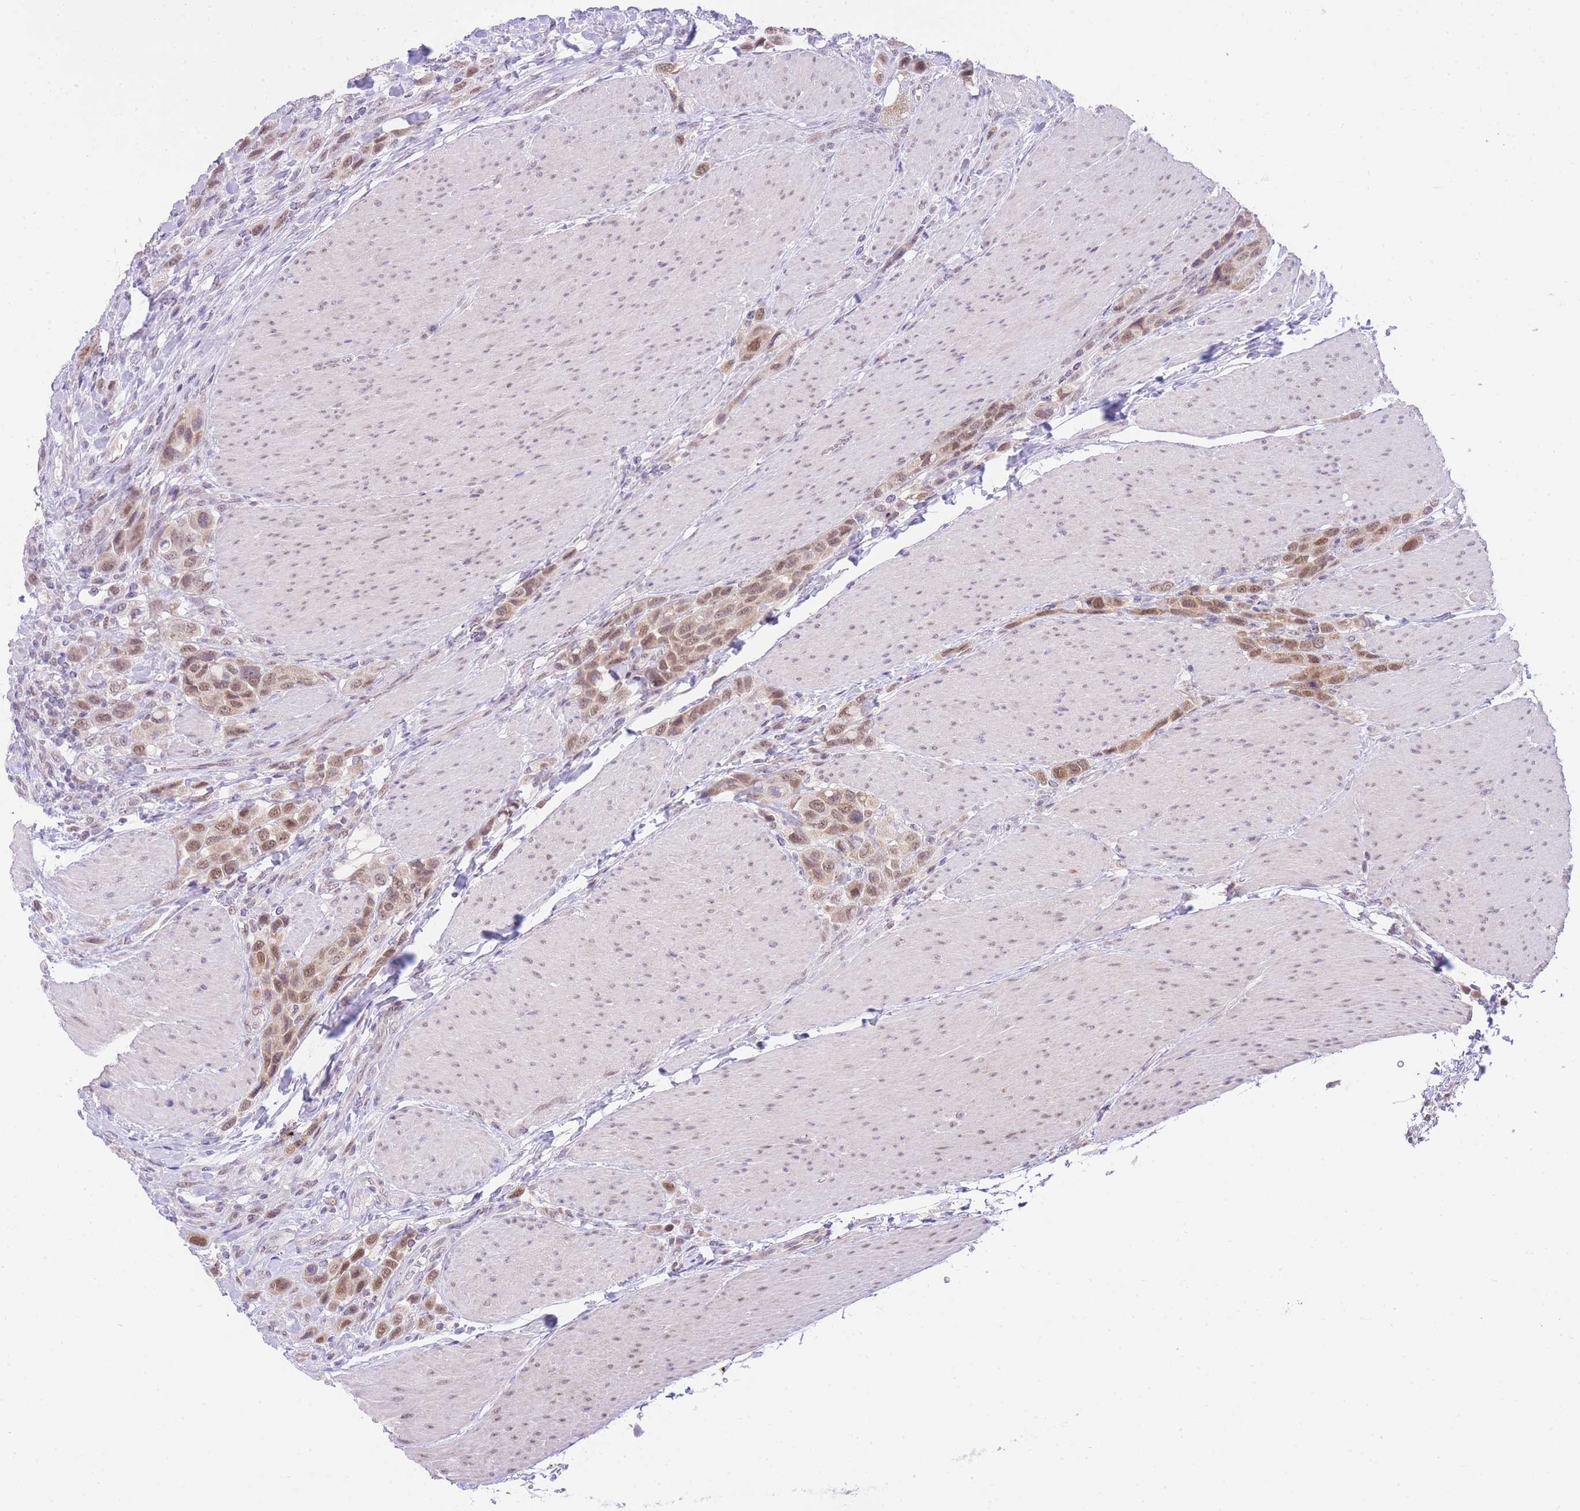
{"staining": {"intensity": "moderate", "quantity": ">75%", "location": "nuclear"}, "tissue": "urothelial cancer", "cell_type": "Tumor cells", "image_type": "cancer", "snomed": [{"axis": "morphology", "description": "Urothelial carcinoma, High grade"}, {"axis": "topography", "description": "Urinary bladder"}], "caption": "A brown stain shows moderate nuclear expression of a protein in human urothelial carcinoma (high-grade) tumor cells. The staining was performed using DAB (3,3'-diaminobenzidine), with brown indicating positive protein expression. Nuclei are stained blue with hematoxylin.", "gene": "UBXN7", "patient": {"sex": "male", "age": 50}}